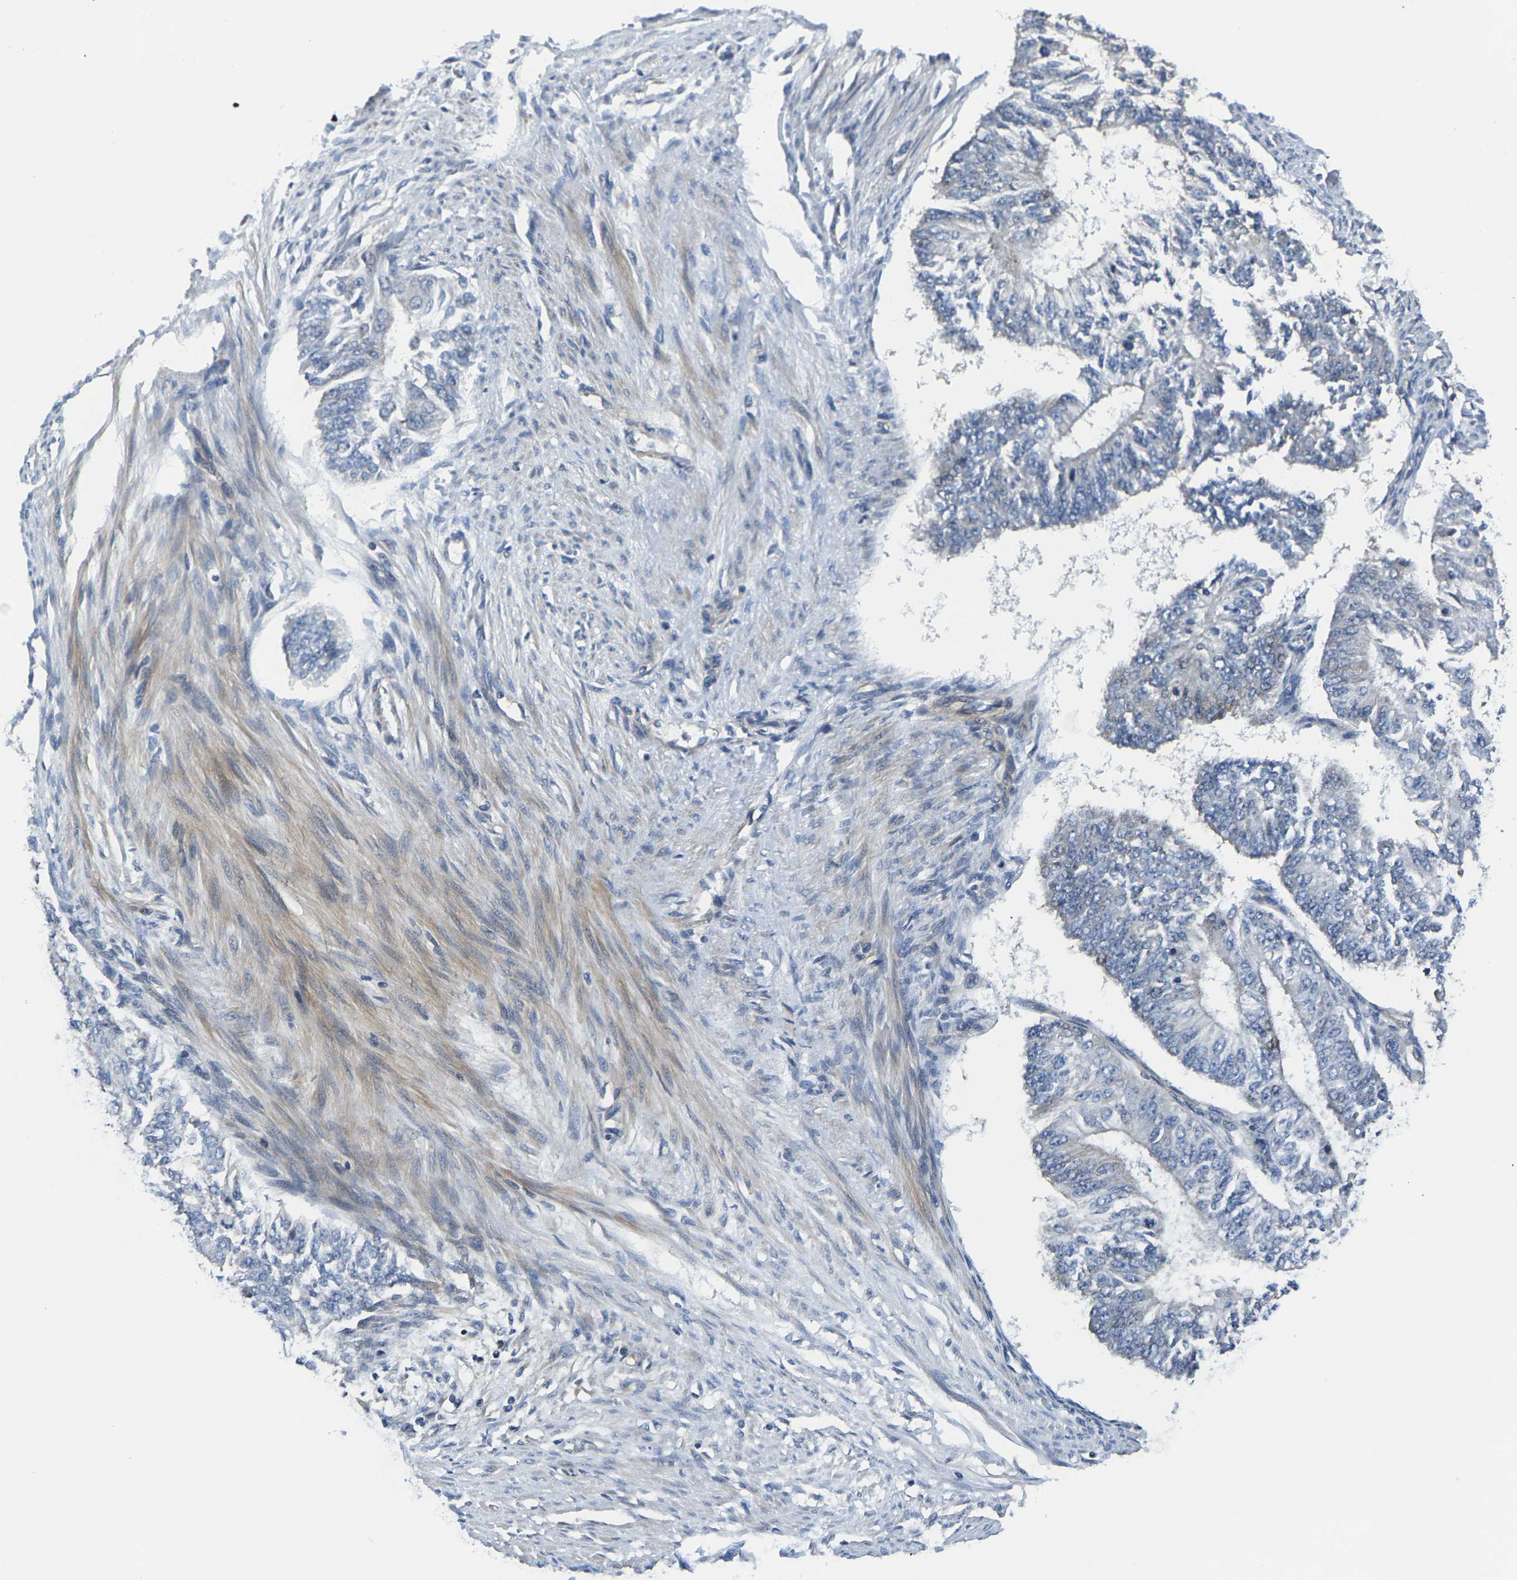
{"staining": {"intensity": "negative", "quantity": "none", "location": "none"}, "tissue": "endometrial cancer", "cell_type": "Tumor cells", "image_type": "cancer", "snomed": [{"axis": "morphology", "description": "Adenocarcinoma, NOS"}, {"axis": "topography", "description": "Endometrium"}], "caption": "This is an immunohistochemistry photomicrograph of adenocarcinoma (endometrial). There is no positivity in tumor cells.", "gene": "AGBL3", "patient": {"sex": "female", "age": 32}}